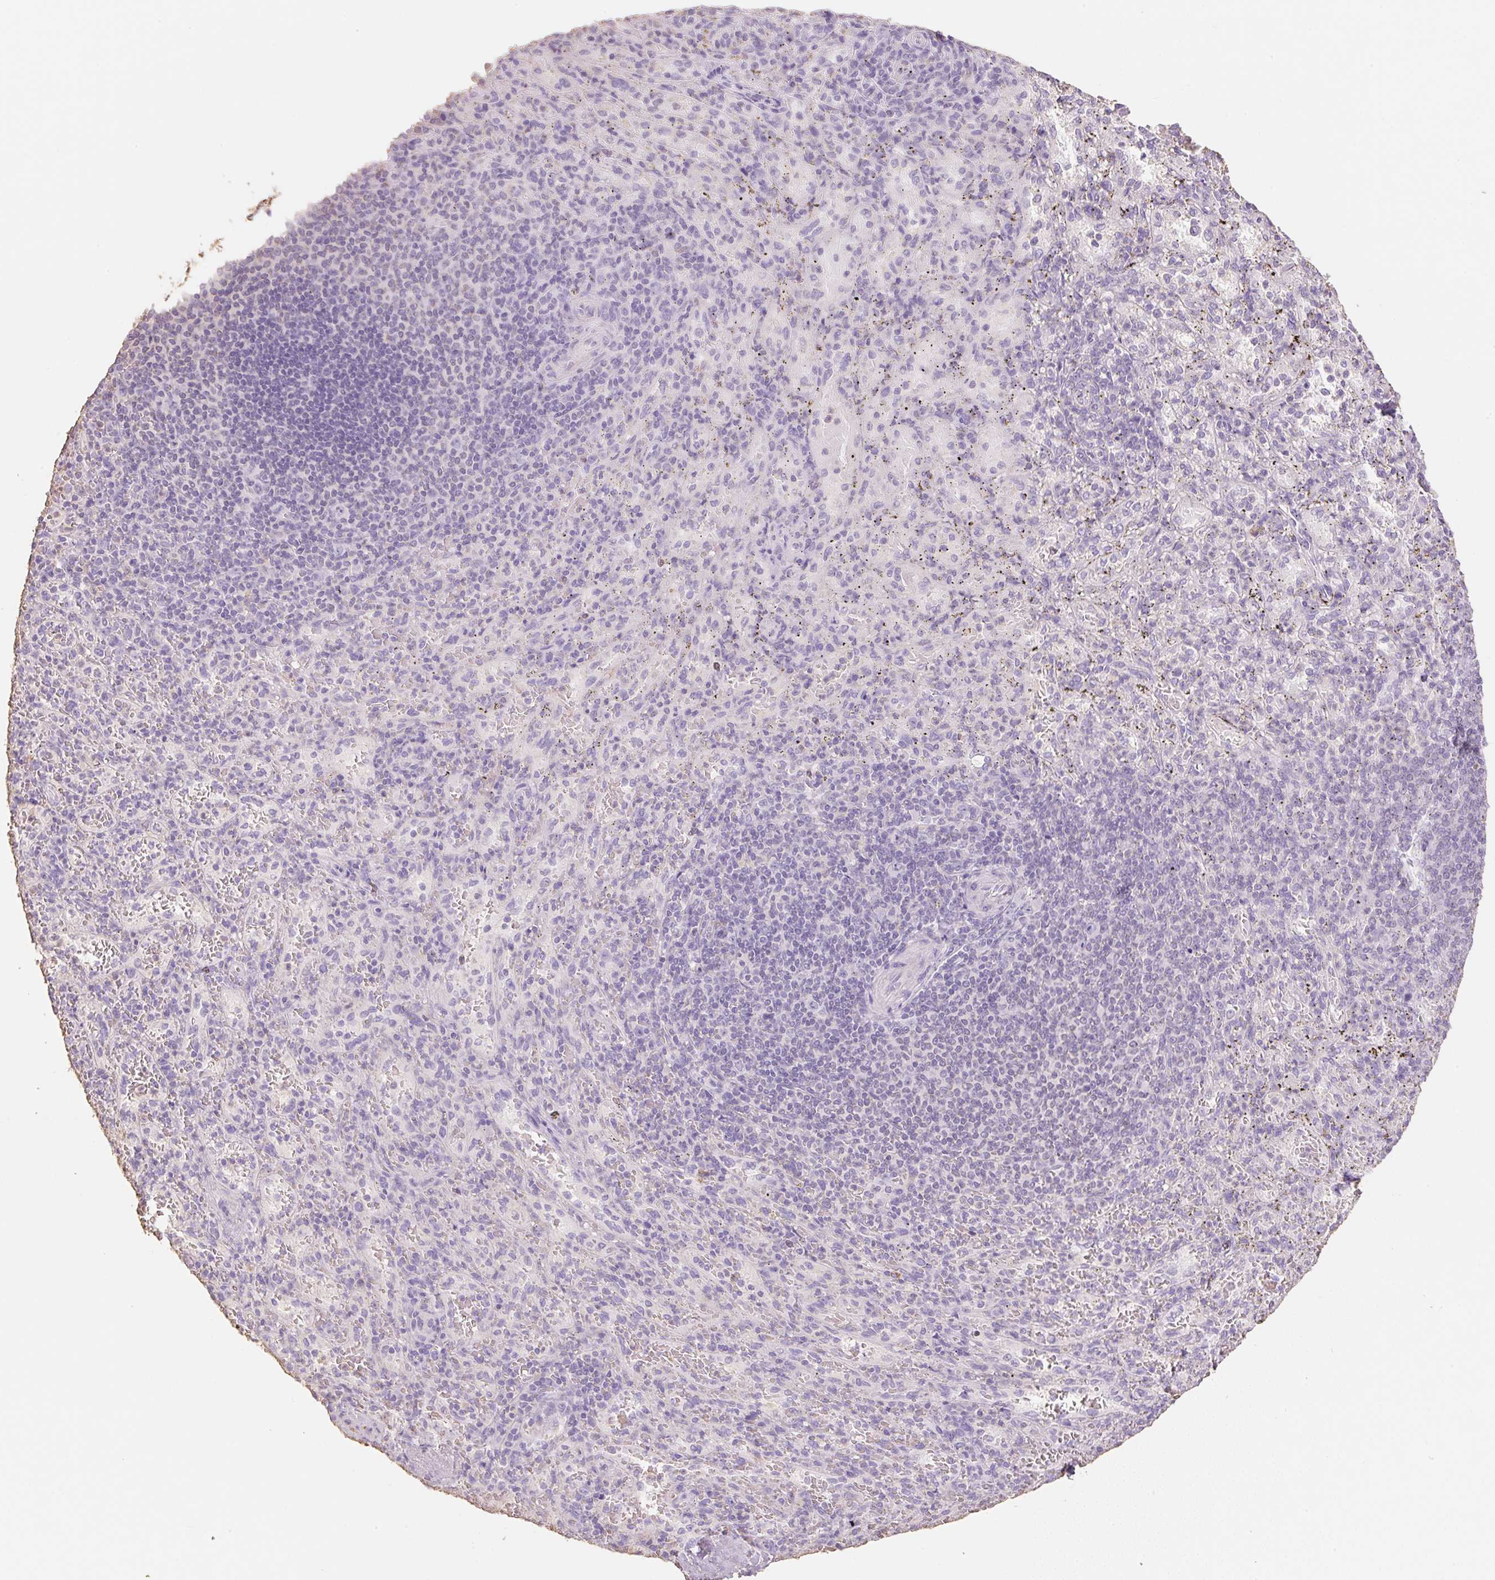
{"staining": {"intensity": "negative", "quantity": "none", "location": "none"}, "tissue": "spleen", "cell_type": "Cells in red pulp", "image_type": "normal", "snomed": [{"axis": "morphology", "description": "Normal tissue, NOS"}, {"axis": "topography", "description": "Spleen"}], "caption": "The micrograph demonstrates no significant expression in cells in red pulp of spleen. (IHC, brightfield microscopy, high magnification).", "gene": "MBOAT7", "patient": {"sex": "male", "age": 57}}